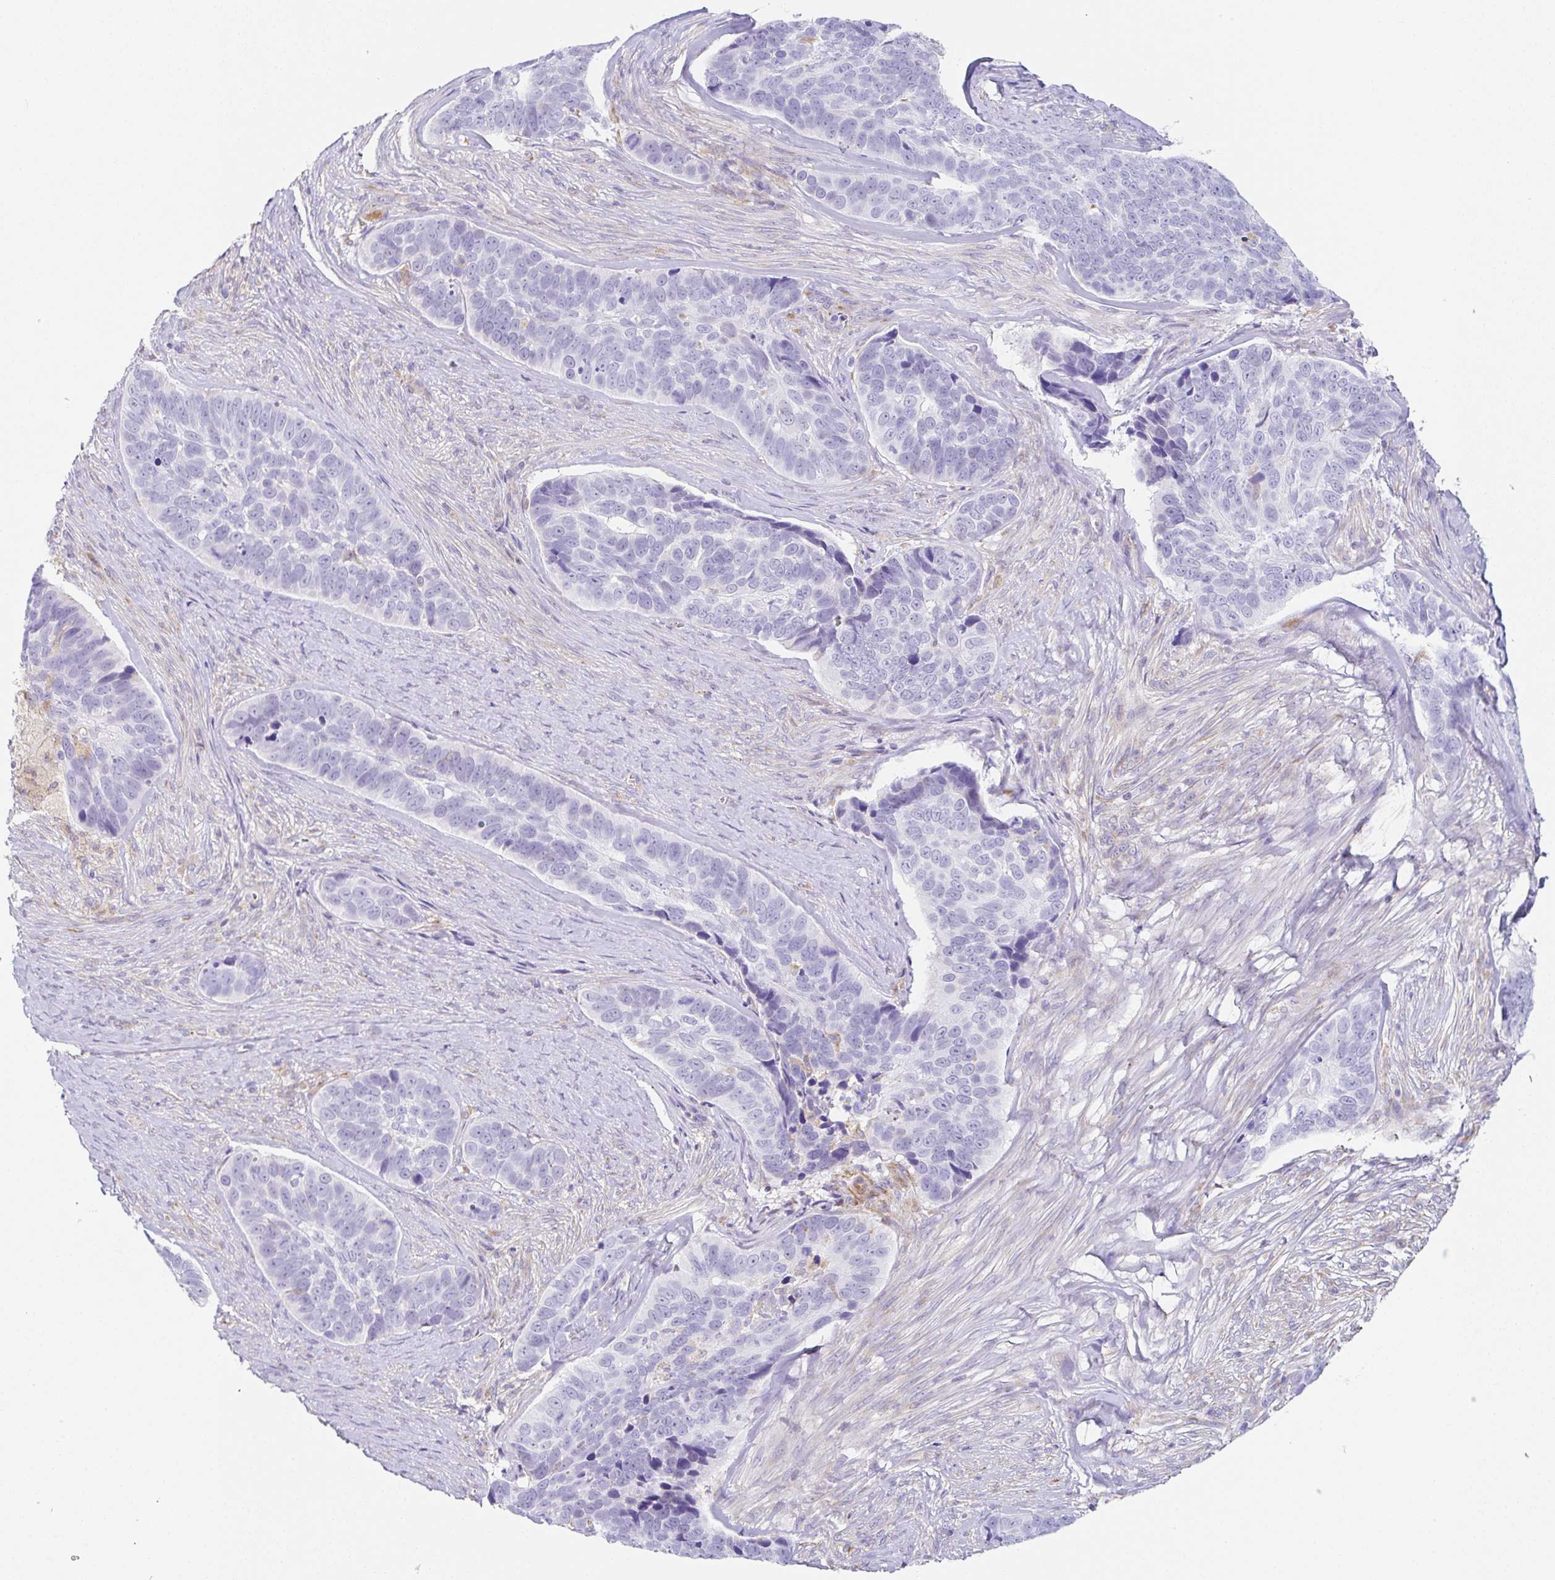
{"staining": {"intensity": "negative", "quantity": "none", "location": "none"}, "tissue": "skin cancer", "cell_type": "Tumor cells", "image_type": "cancer", "snomed": [{"axis": "morphology", "description": "Basal cell carcinoma"}, {"axis": "topography", "description": "Skin"}], "caption": "IHC of human basal cell carcinoma (skin) shows no staining in tumor cells.", "gene": "DKK4", "patient": {"sex": "female", "age": 82}}